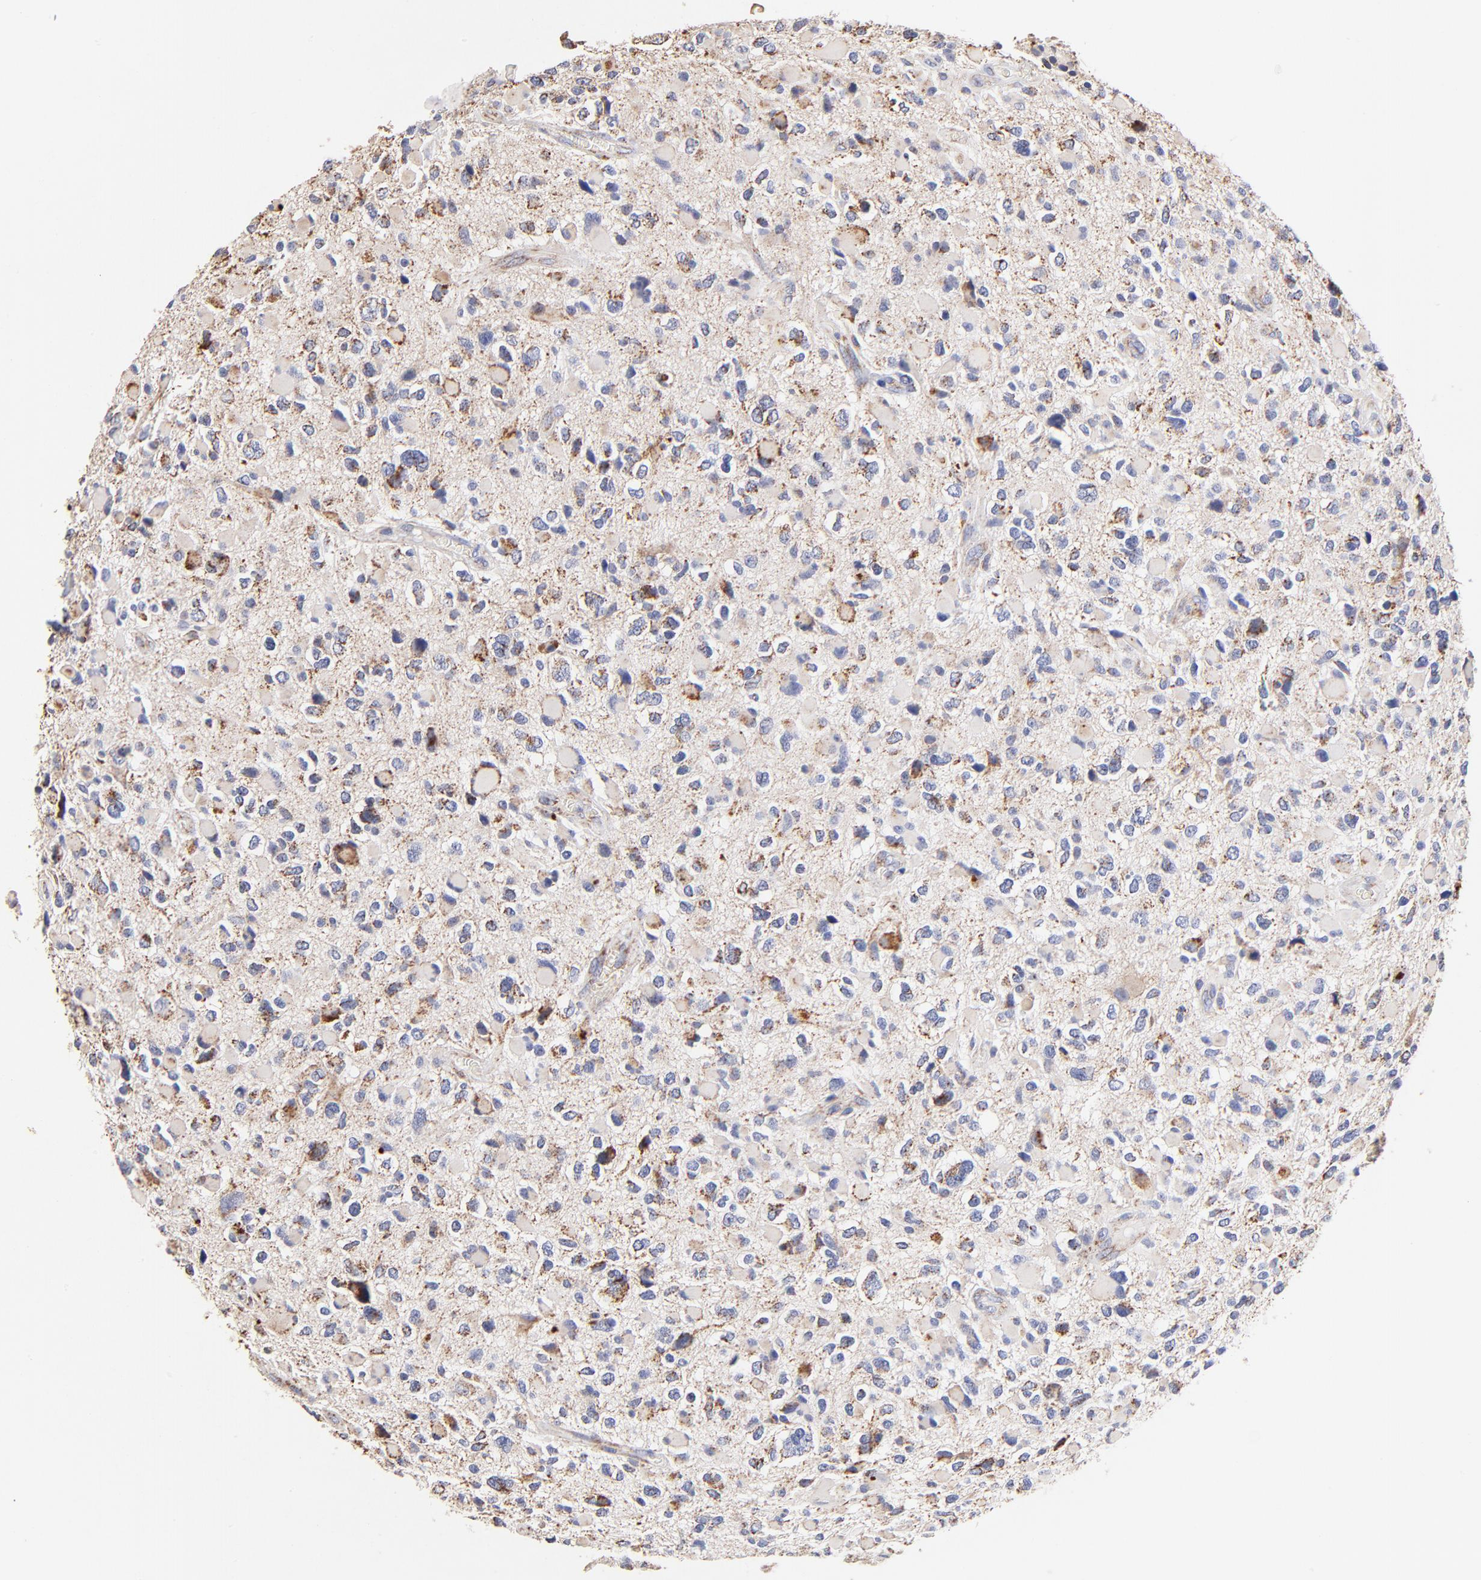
{"staining": {"intensity": "moderate", "quantity": "25%-75%", "location": "cytoplasmic/membranous"}, "tissue": "glioma", "cell_type": "Tumor cells", "image_type": "cancer", "snomed": [{"axis": "morphology", "description": "Glioma, malignant, High grade"}, {"axis": "topography", "description": "Brain"}], "caption": "IHC of human glioma exhibits medium levels of moderate cytoplasmic/membranous staining in about 25%-75% of tumor cells. (DAB (3,3'-diaminobenzidine) IHC with brightfield microscopy, high magnification).", "gene": "SSBP1", "patient": {"sex": "female", "age": 37}}